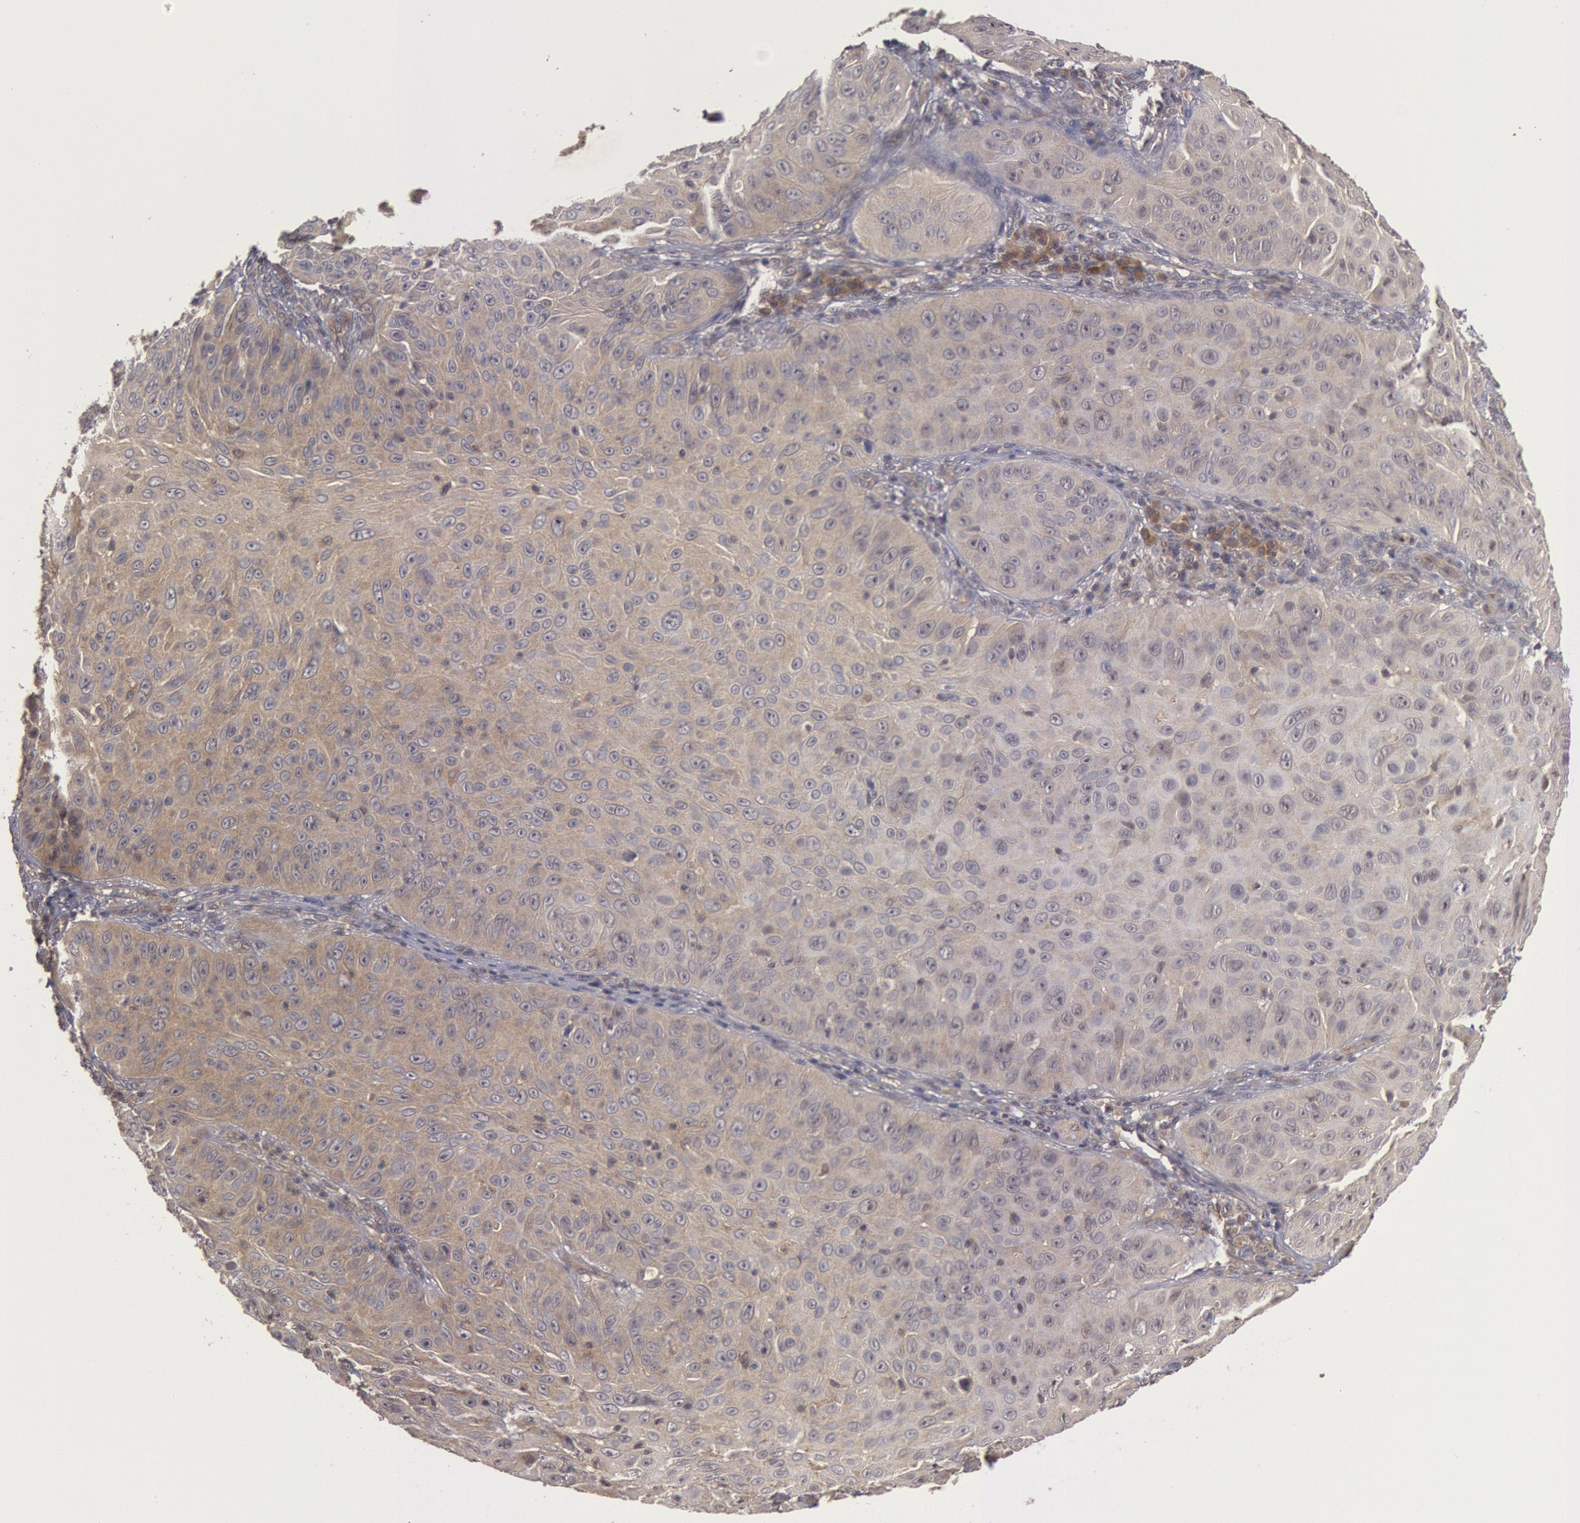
{"staining": {"intensity": "weak", "quantity": ">75%", "location": "cytoplasmic/membranous"}, "tissue": "skin cancer", "cell_type": "Tumor cells", "image_type": "cancer", "snomed": [{"axis": "morphology", "description": "Squamous cell carcinoma, NOS"}, {"axis": "topography", "description": "Skin"}], "caption": "Weak cytoplasmic/membranous expression is seen in approximately >75% of tumor cells in skin cancer.", "gene": "BRAF", "patient": {"sex": "male", "age": 82}}